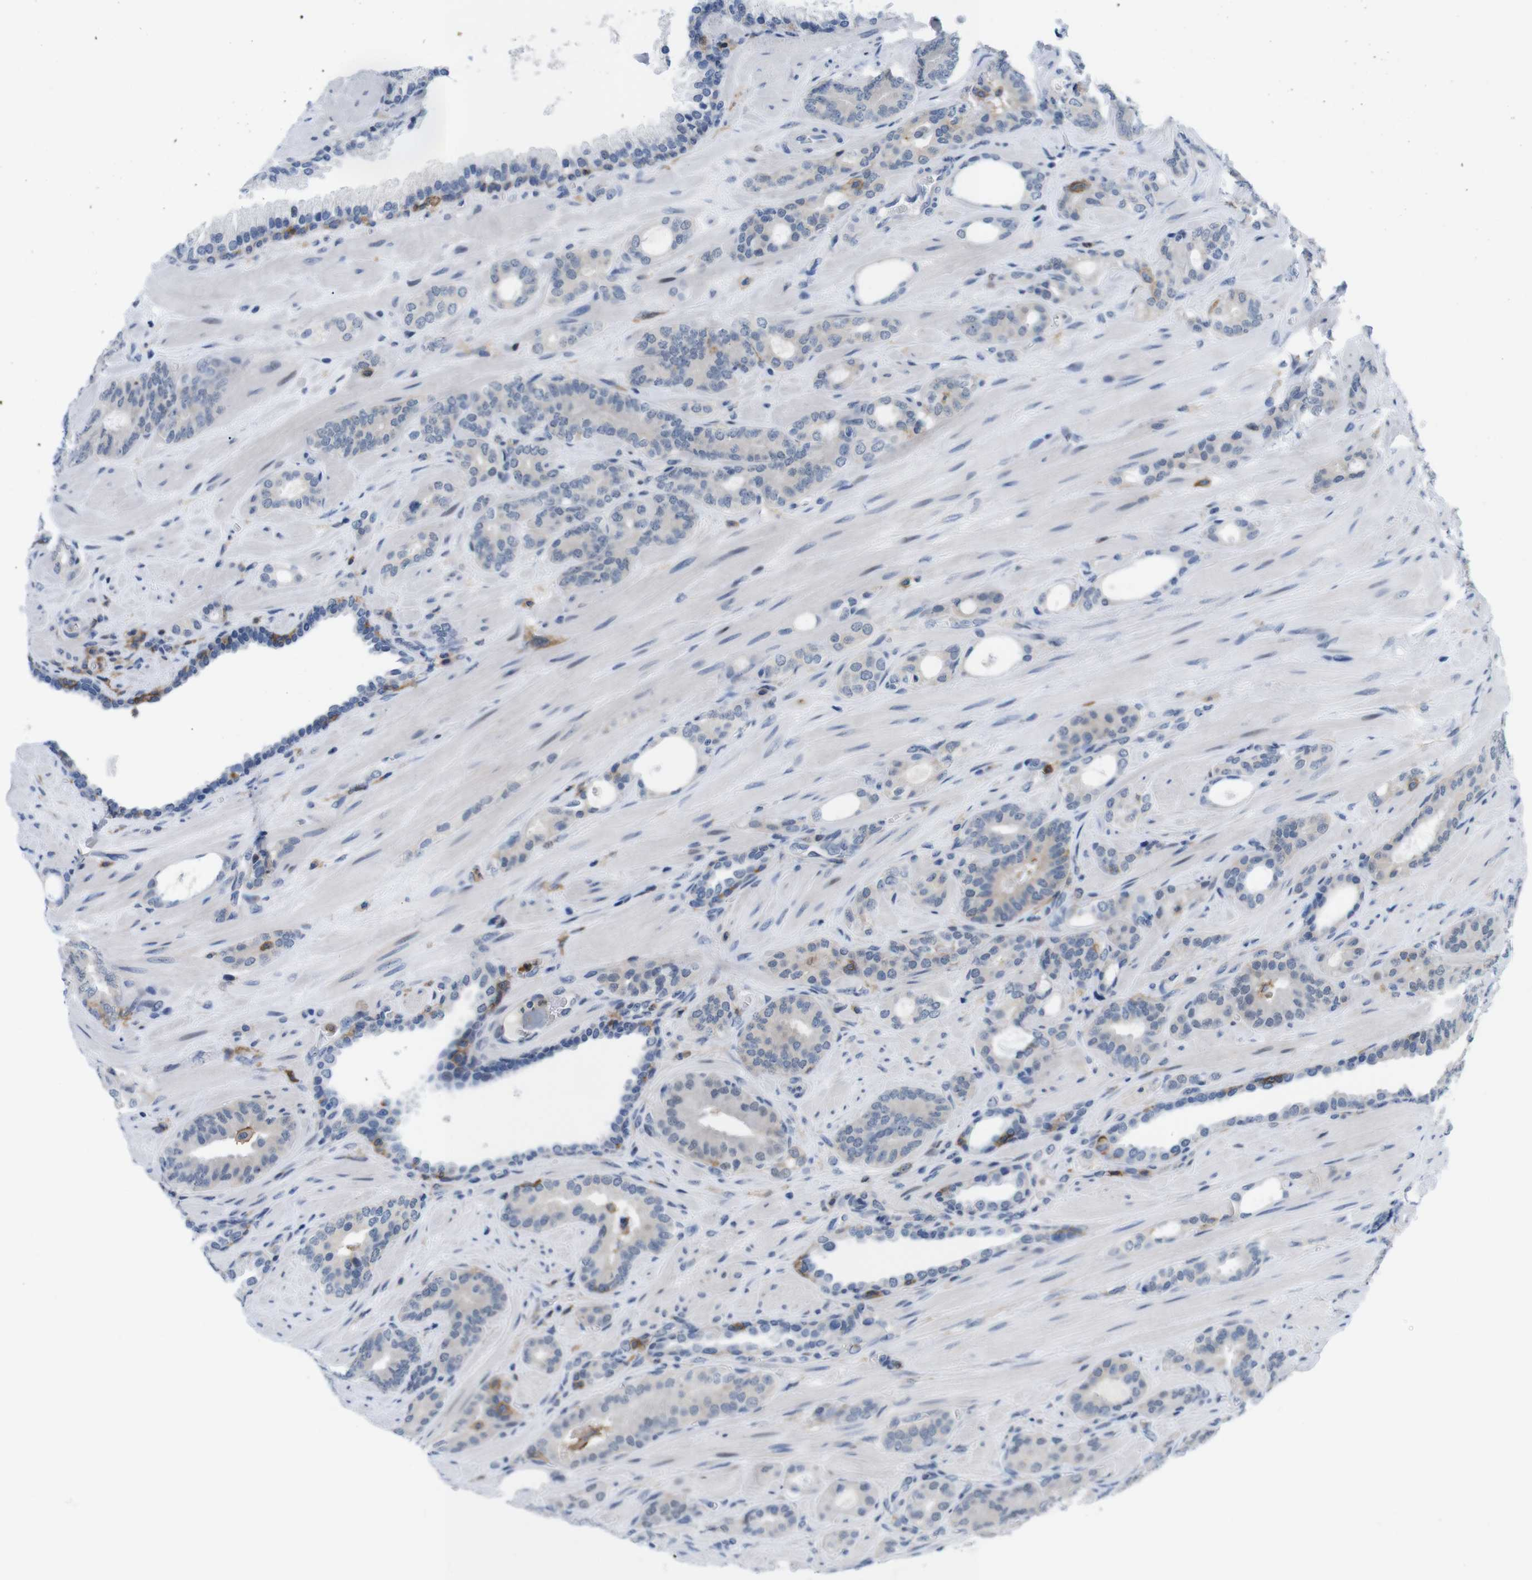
{"staining": {"intensity": "negative", "quantity": "none", "location": "none"}, "tissue": "prostate cancer", "cell_type": "Tumor cells", "image_type": "cancer", "snomed": [{"axis": "morphology", "description": "Adenocarcinoma, Low grade"}, {"axis": "topography", "description": "Prostate"}], "caption": "Immunohistochemical staining of human prostate cancer reveals no significant staining in tumor cells. (DAB IHC with hematoxylin counter stain).", "gene": "CD300C", "patient": {"sex": "male", "age": 63}}